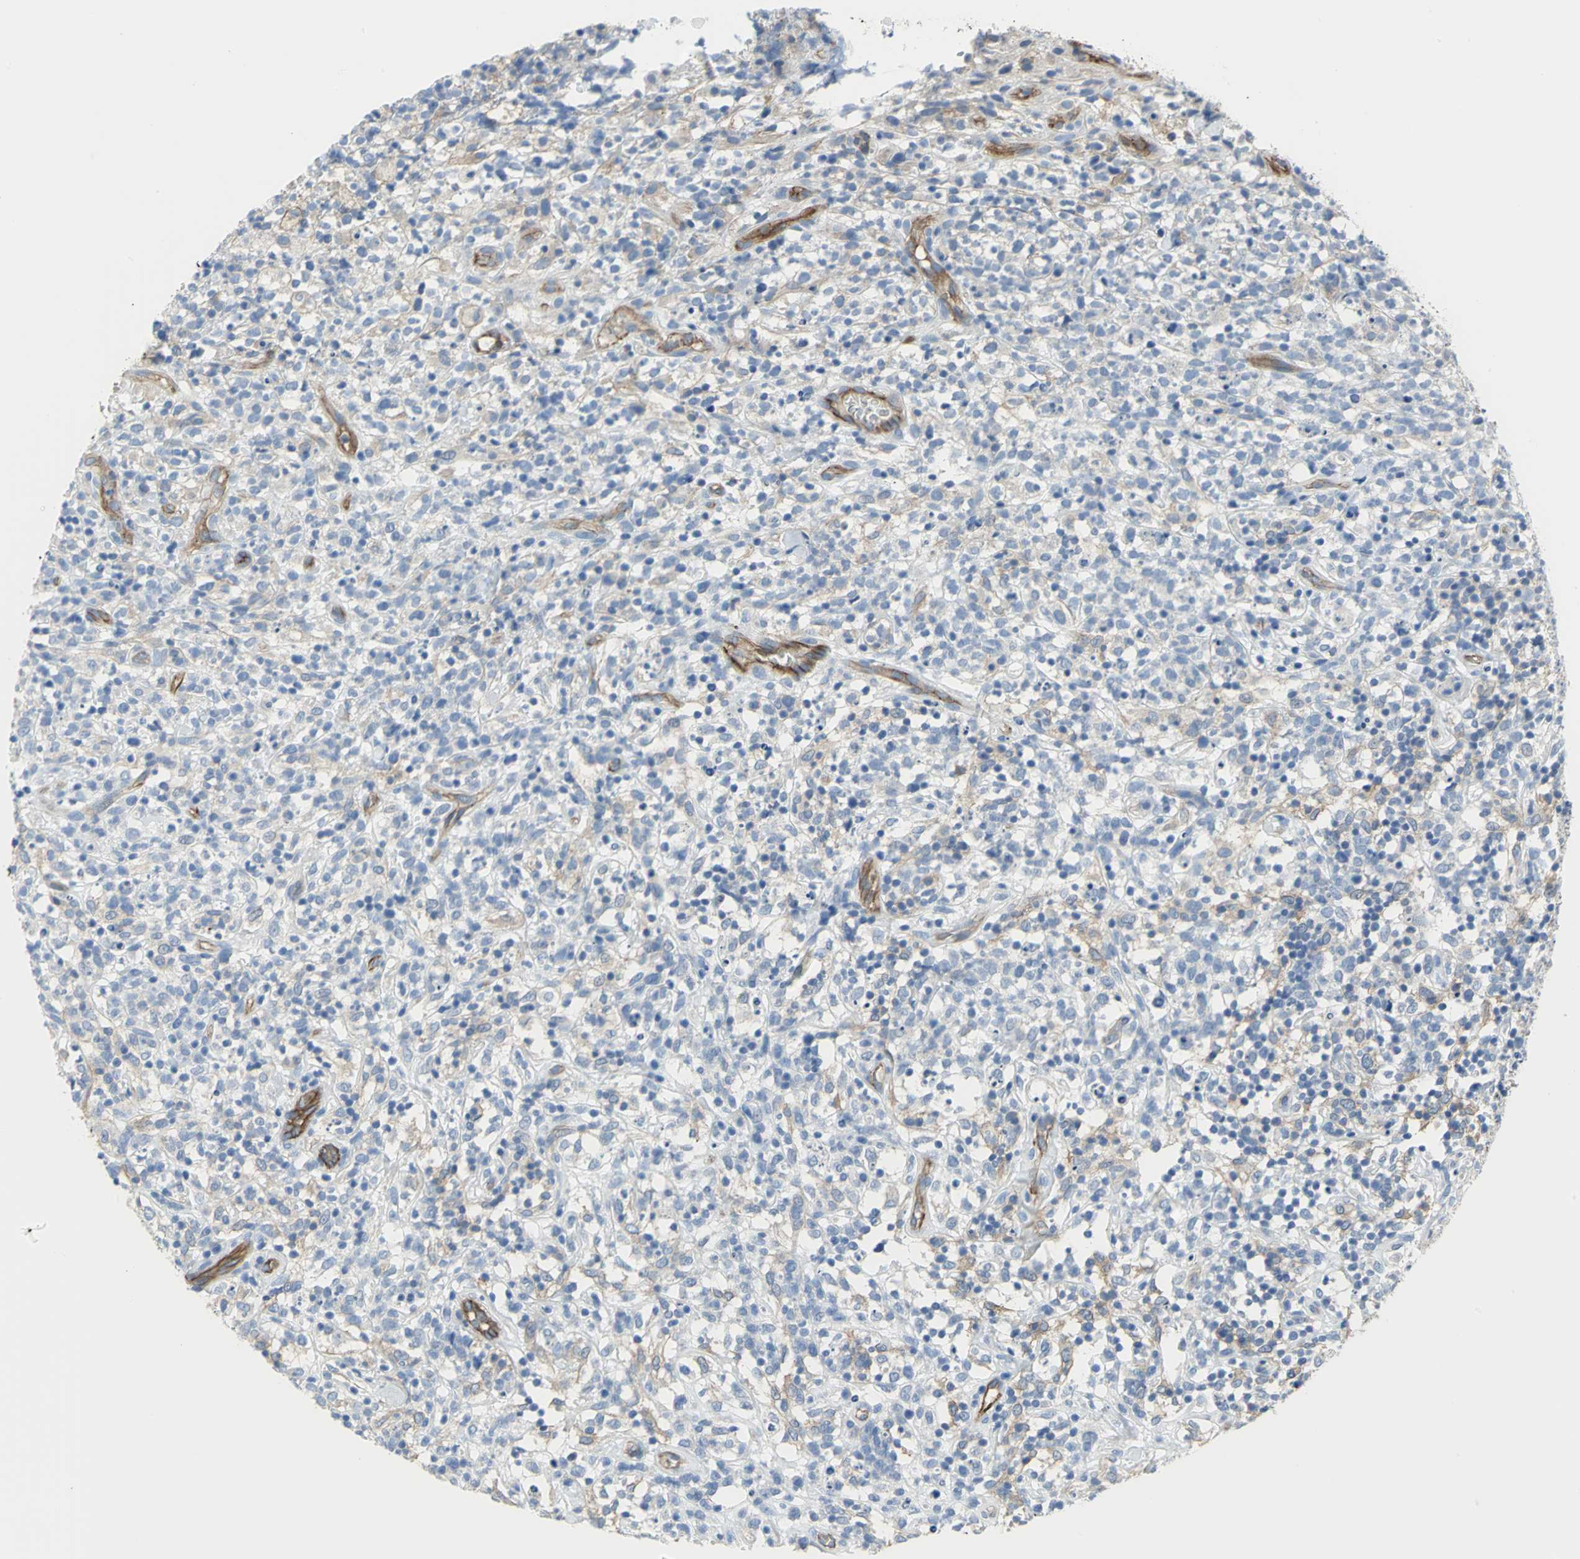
{"staining": {"intensity": "negative", "quantity": "none", "location": "none"}, "tissue": "lymphoma", "cell_type": "Tumor cells", "image_type": "cancer", "snomed": [{"axis": "morphology", "description": "Malignant lymphoma, non-Hodgkin's type, High grade"}, {"axis": "topography", "description": "Lymph node"}], "caption": "A photomicrograph of human lymphoma is negative for staining in tumor cells.", "gene": "FLNB", "patient": {"sex": "female", "age": 73}}